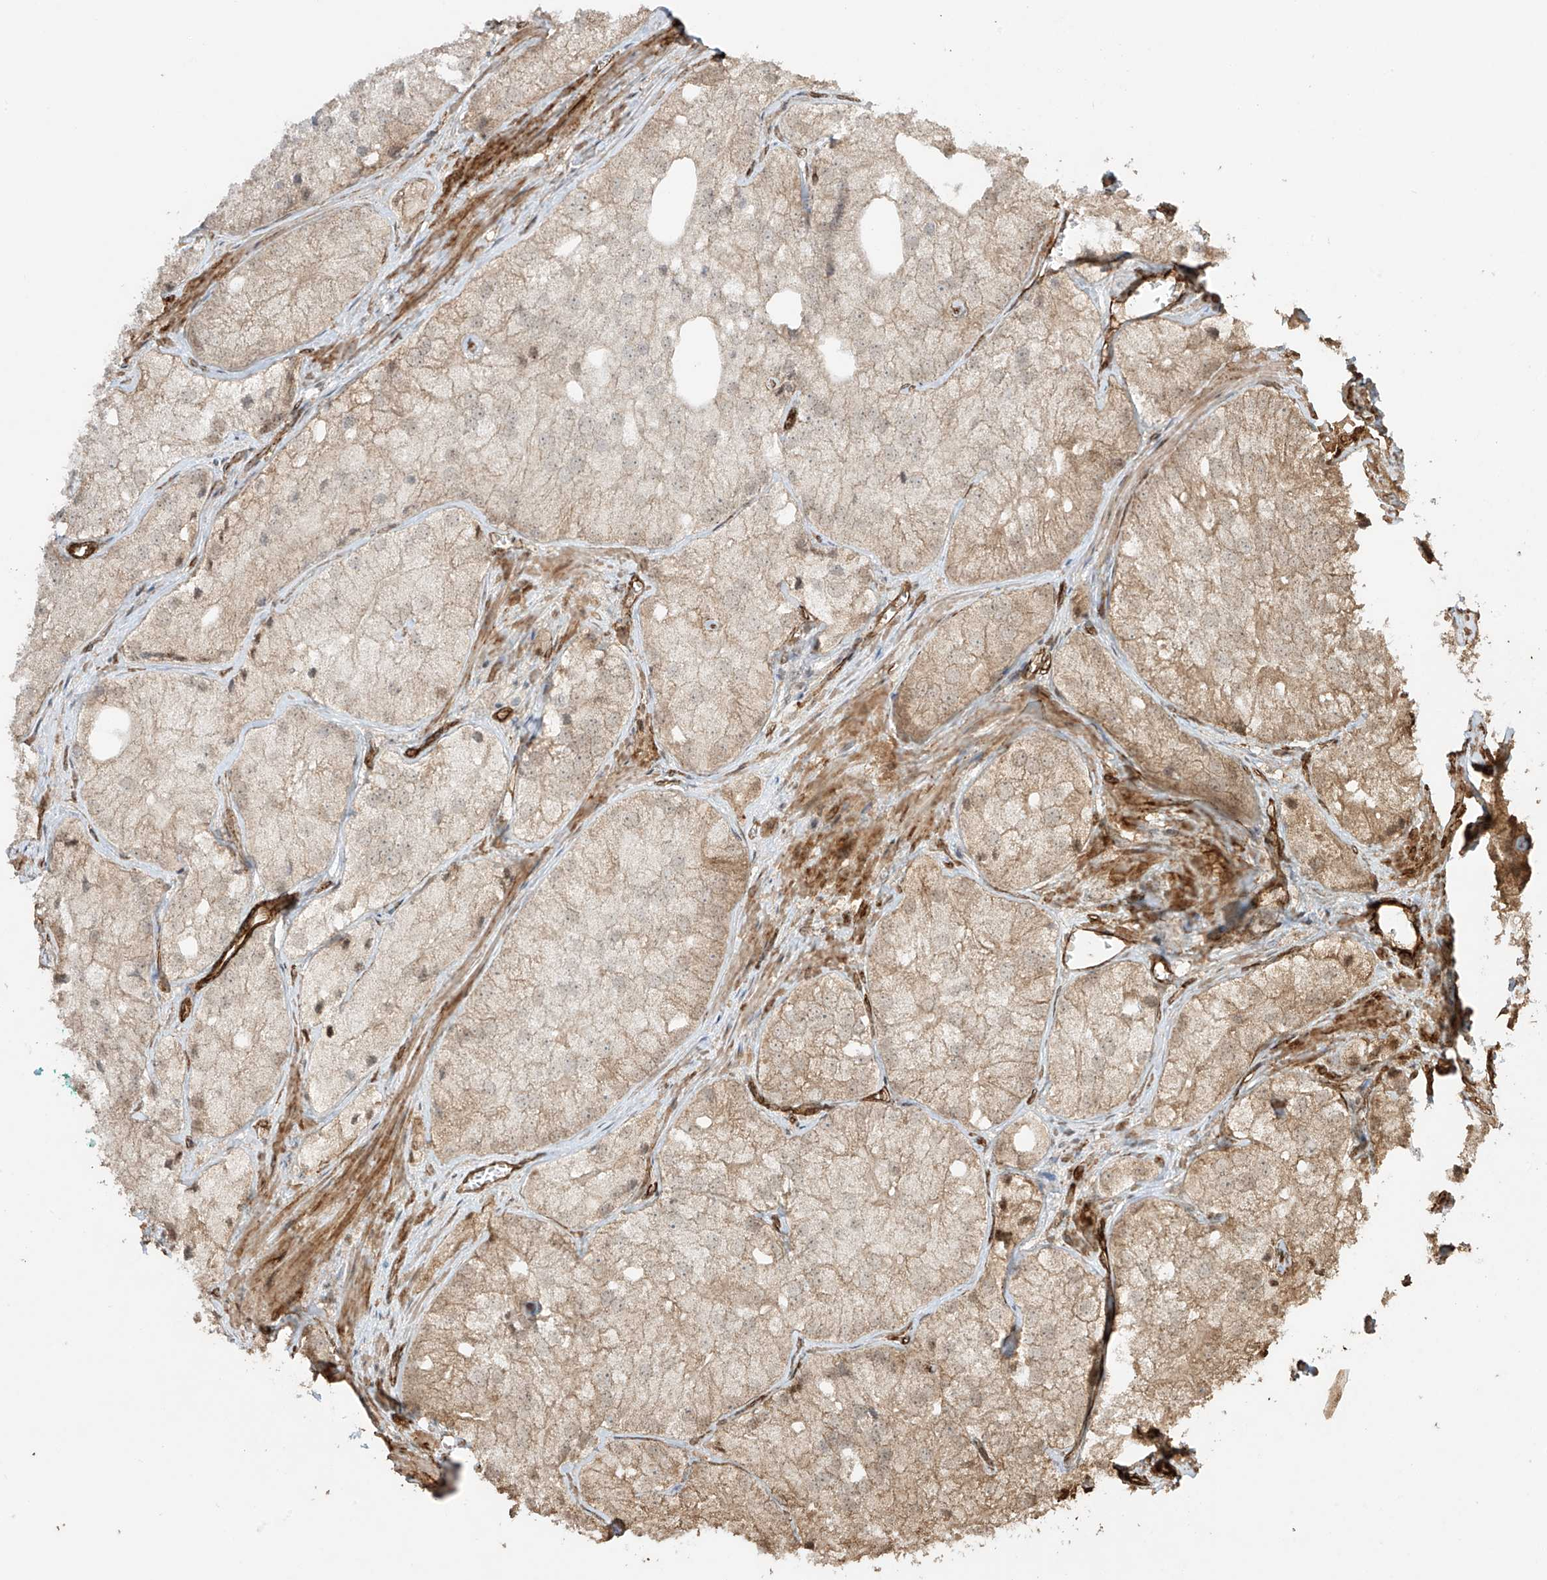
{"staining": {"intensity": "weak", "quantity": "25%-75%", "location": "cytoplasmic/membranous"}, "tissue": "prostate cancer", "cell_type": "Tumor cells", "image_type": "cancer", "snomed": [{"axis": "morphology", "description": "Adenocarcinoma, Low grade"}, {"axis": "topography", "description": "Prostate"}], "caption": "A brown stain labels weak cytoplasmic/membranous expression of a protein in prostate cancer tumor cells.", "gene": "TTLL5", "patient": {"sex": "male", "age": 69}}